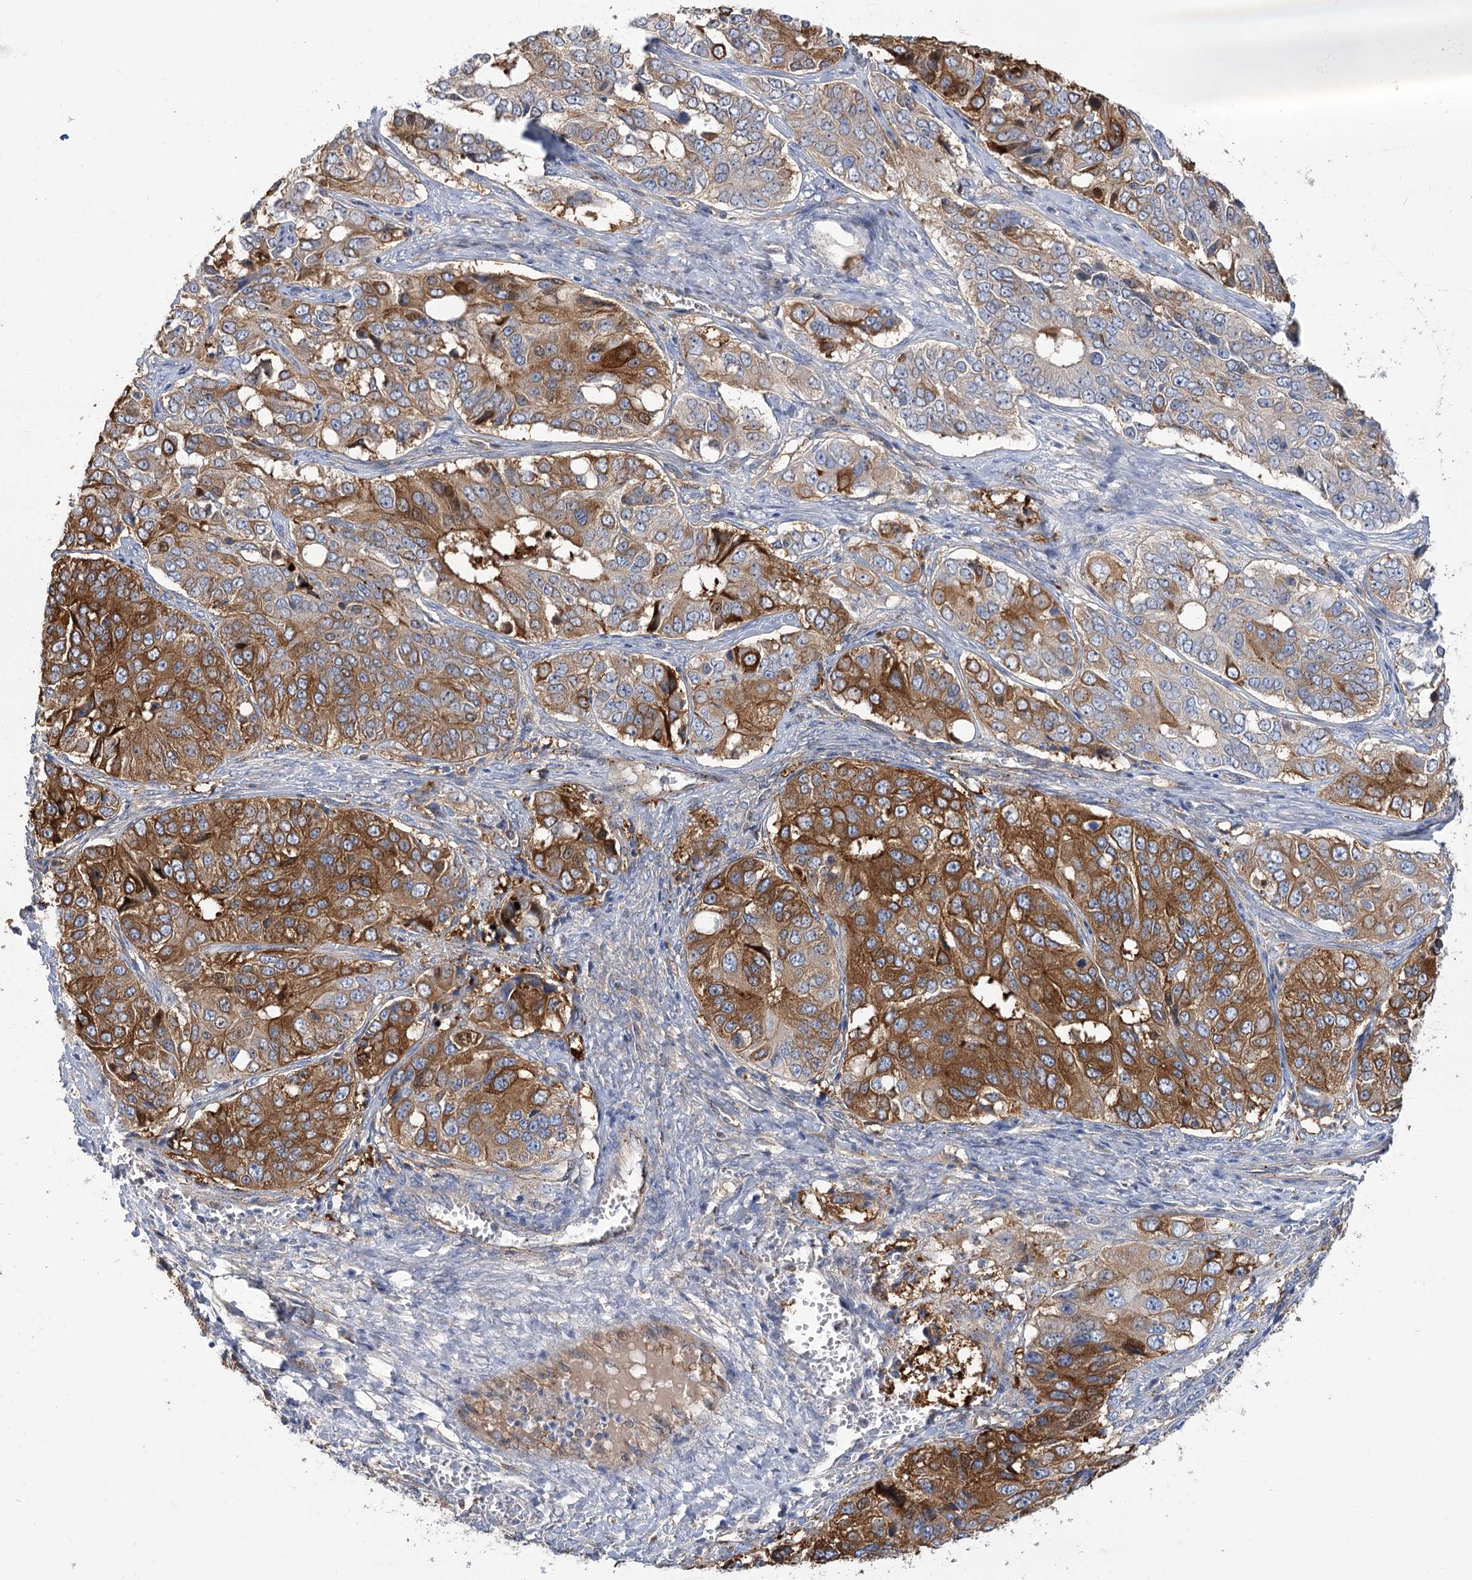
{"staining": {"intensity": "moderate", "quantity": ">75%", "location": "cytoplasmic/membranous"}, "tissue": "ovarian cancer", "cell_type": "Tumor cells", "image_type": "cancer", "snomed": [{"axis": "morphology", "description": "Carcinoma, endometroid"}, {"axis": "topography", "description": "Ovary"}], "caption": "A high-resolution histopathology image shows immunohistochemistry (IHC) staining of ovarian cancer (endometroid carcinoma), which exhibits moderate cytoplasmic/membranous expression in approximately >75% of tumor cells. (IHC, brightfield microscopy, high magnification).", "gene": "GUSB", "patient": {"sex": "female", "age": 51}}